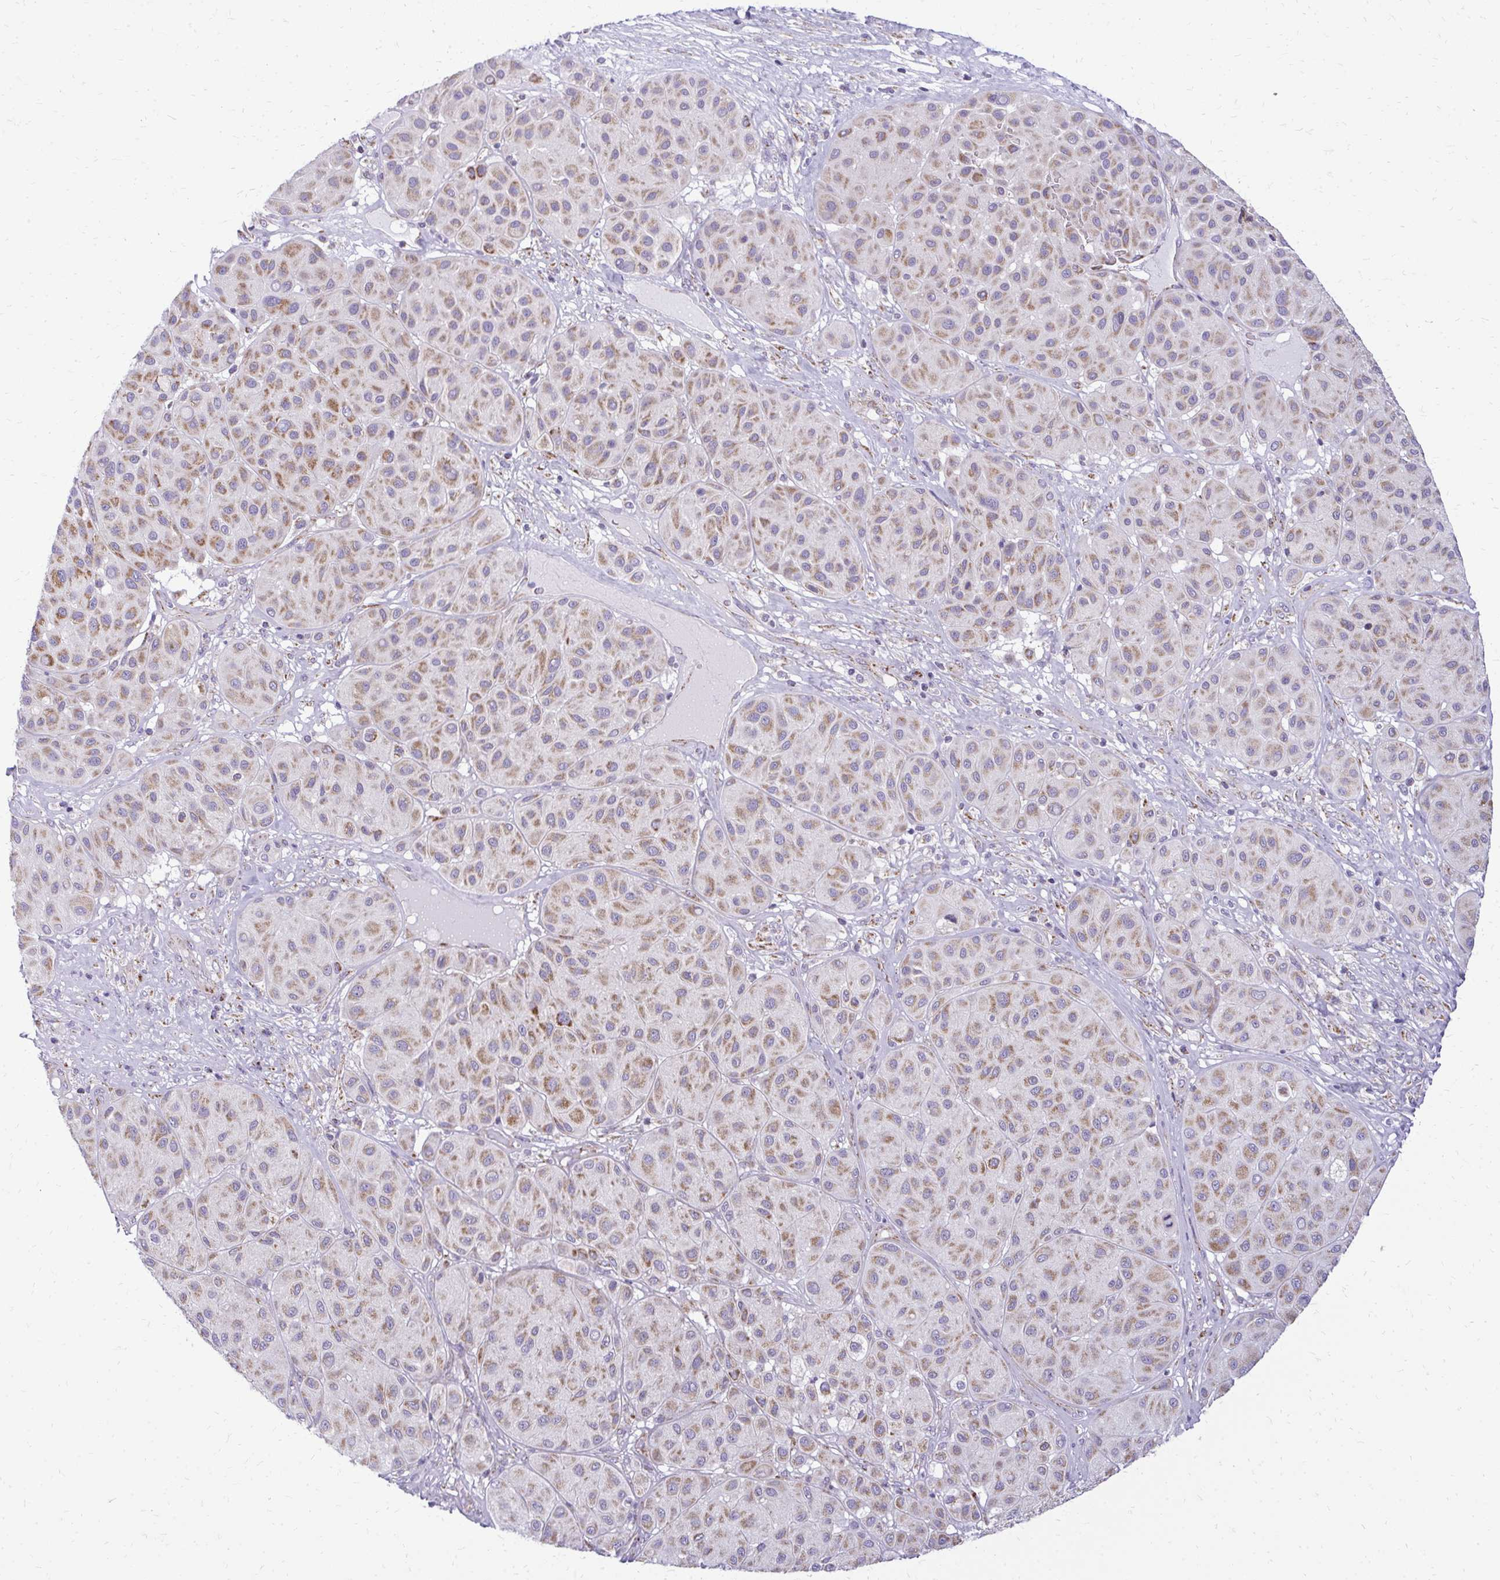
{"staining": {"intensity": "moderate", "quantity": "25%-75%", "location": "cytoplasmic/membranous"}, "tissue": "melanoma", "cell_type": "Tumor cells", "image_type": "cancer", "snomed": [{"axis": "morphology", "description": "Malignant melanoma, Metastatic site"}, {"axis": "topography", "description": "Smooth muscle"}], "caption": "A brown stain shows moderate cytoplasmic/membranous positivity of a protein in human melanoma tumor cells.", "gene": "IFIT1", "patient": {"sex": "male", "age": 41}}